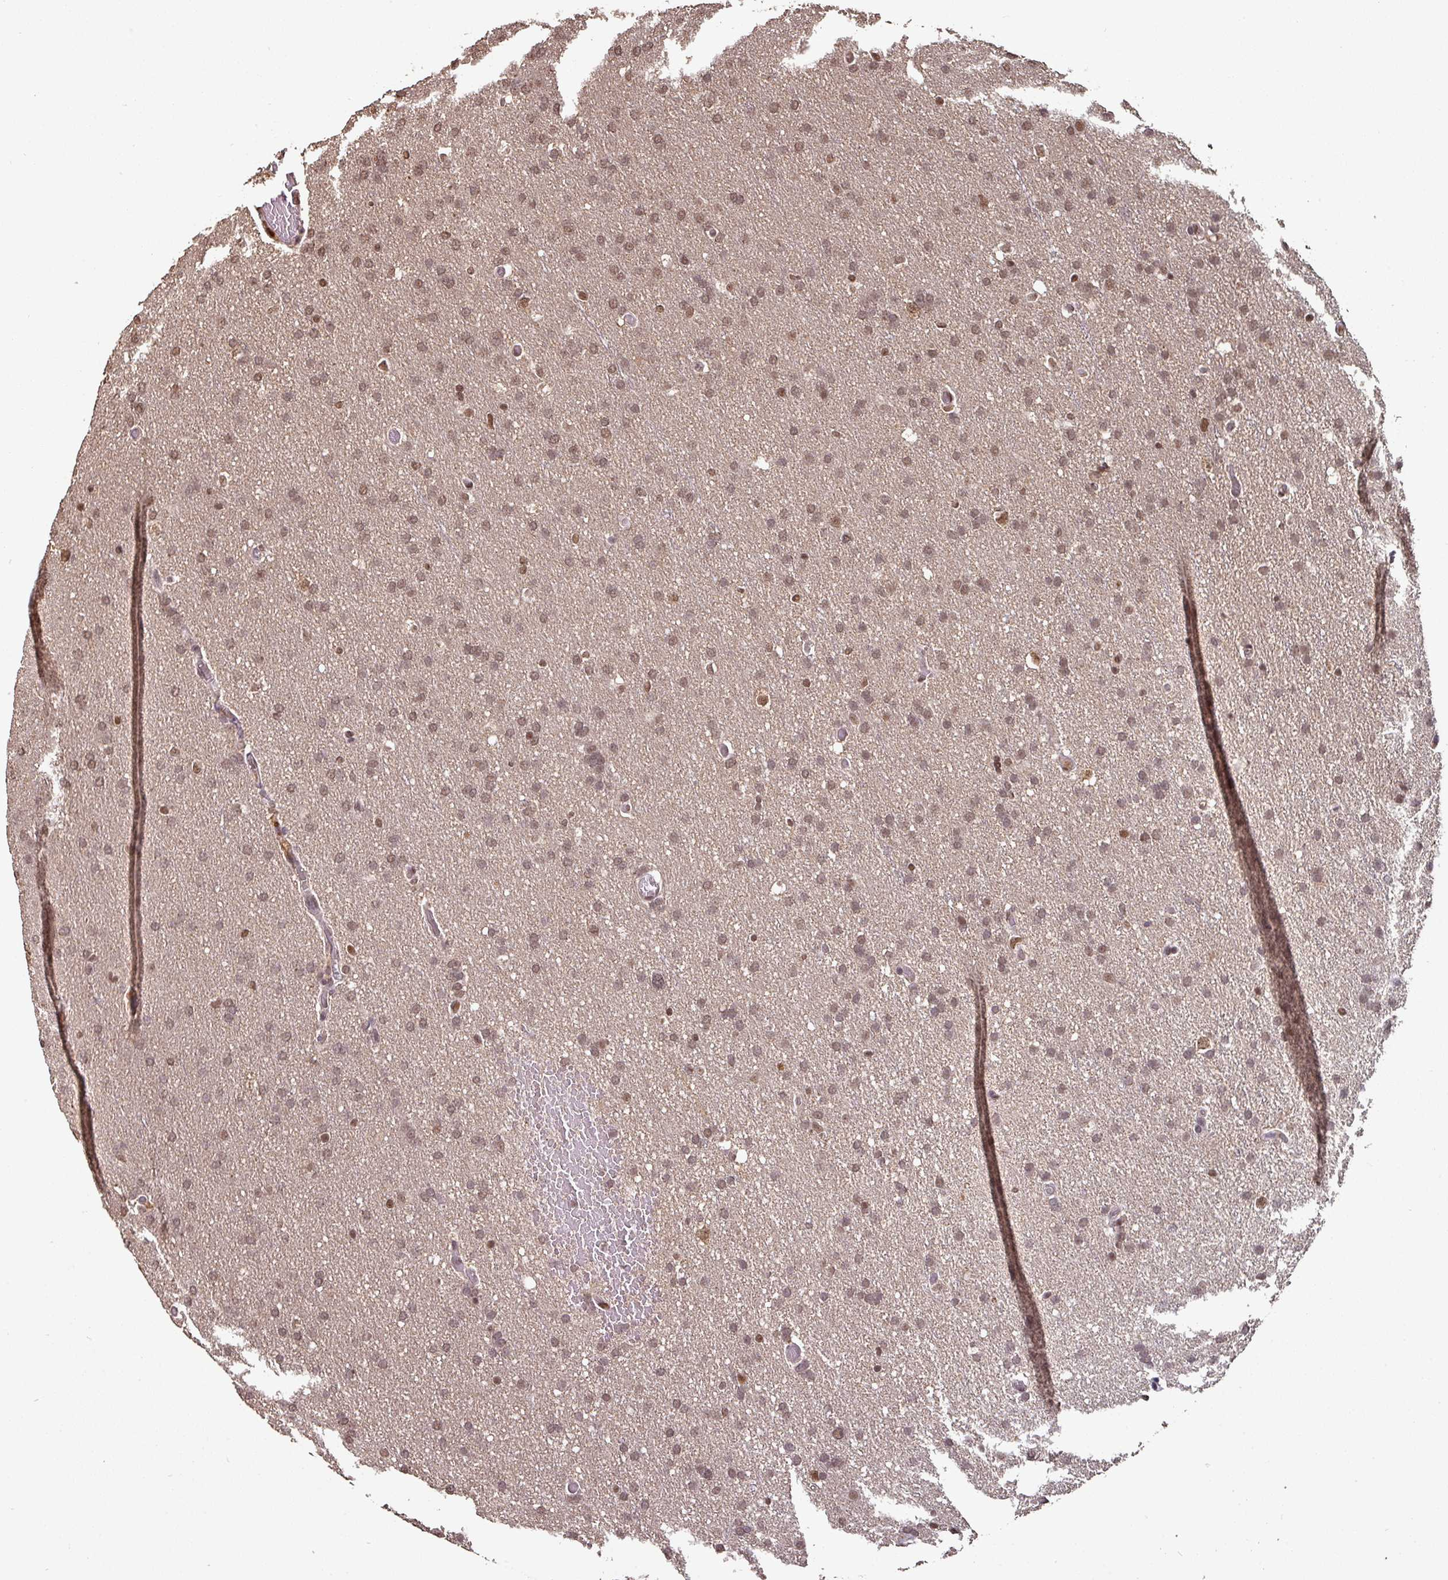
{"staining": {"intensity": "moderate", "quantity": ">75%", "location": "nuclear"}, "tissue": "glioma", "cell_type": "Tumor cells", "image_type": "cancer", "snomed": [{"axis": "morphology", "description": "Glioma, malignant, High grade"}, {"axis": "topography", "description": "Cerebral cortex"}], "caption": "Moderate nuclear positivity for a protein is appreciated in approximately >75% of tumor cells of glioma using immunohistochemistry (IHC).", "gene": "POLD1", "patient": {"sex": "female", "age": 36}}